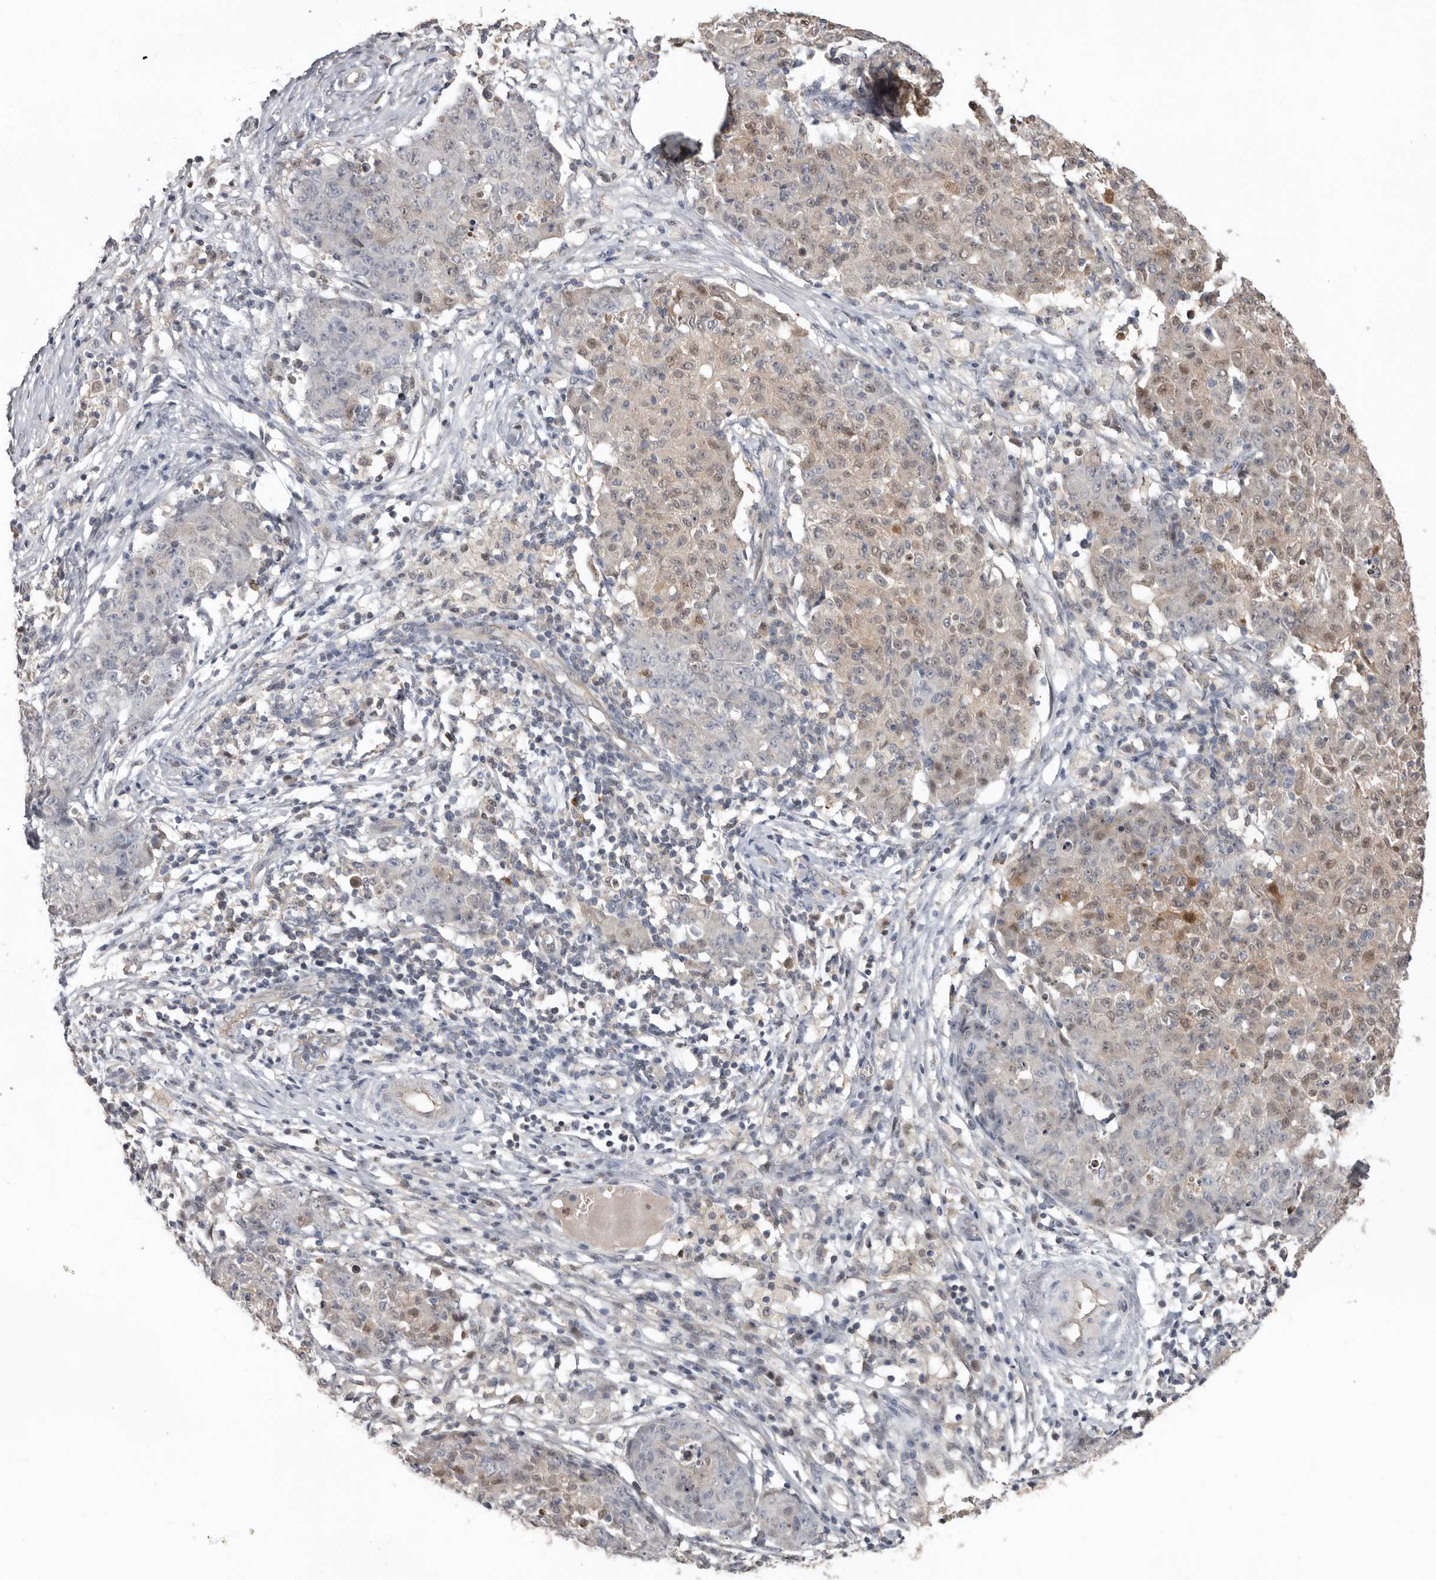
{"staining": {"intensity": "moderate", "quantity": "25%-75%", "location": "nuclear"}, "tissue": "ovarian cancer", "cell_type": "Tumor cells", "image_type": "cancer", "snomed": [{"axis": "morphology", "description": "Carcinoma, endometroid"}, {"axis": "topography", "description": "Ovary"}], "caption": "Brown immunohistochemical staining in human ovarian endometroid carcinoma shows moderate nuclear expression in about 25%-75% of tumor cells.", "gene": "RBKS", "patient": {"sex": "female", "age": 42}}